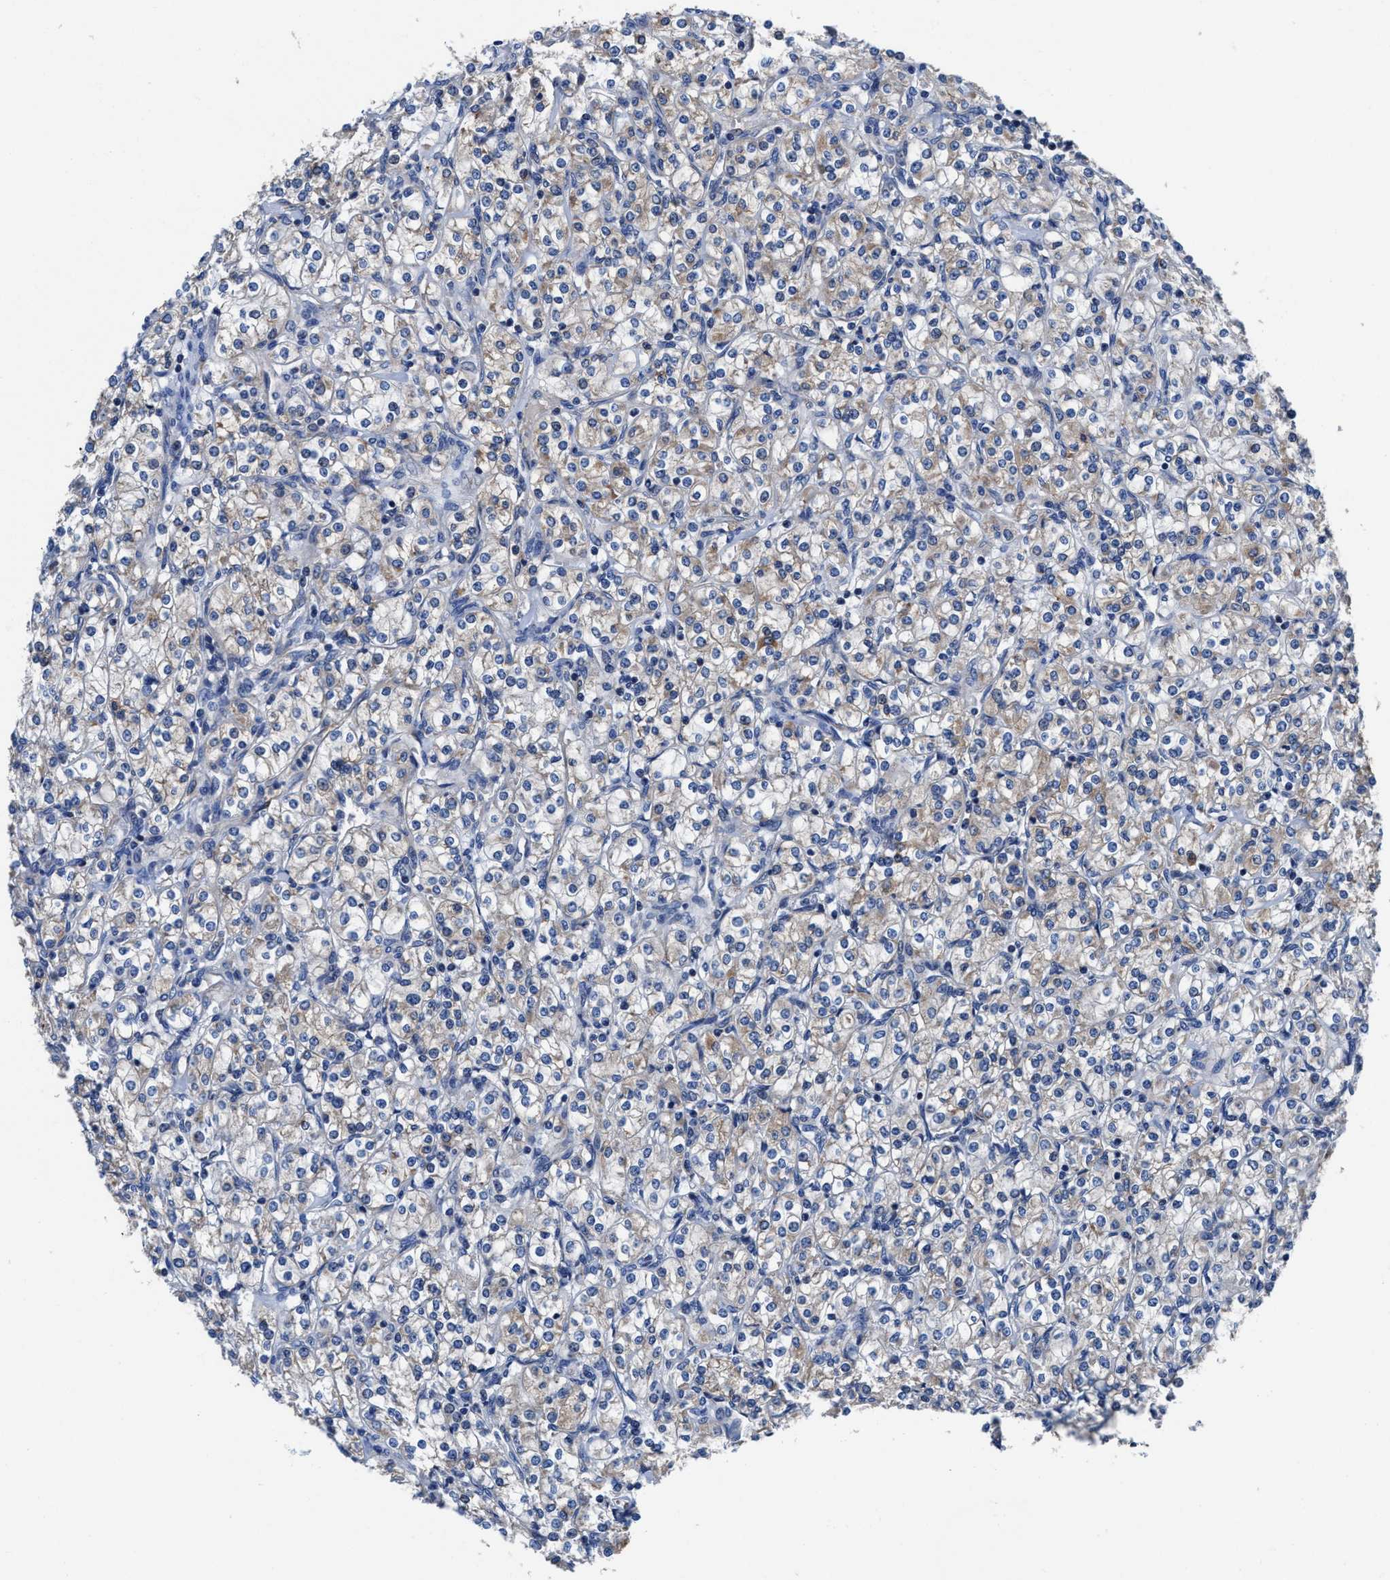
{"staining": {"intensity": "weak", "quantity": "25%-75%", "location": "cytoplasmic/membranous"}, "tissue": "renal cancer", "cell_type": "Tumor cells", "image_type": "cancer", "snomed": [{"axis": "morphology", "description": "Adenocarcinoma, NOS"}, {"axis": "topography", "description": "Kidney"}], "caption": "Adenocarcinoma (renal) was stained to show a protein in brown. There is low levels of weak cytoplasmic/membranous expression in approximately 25%-75% of tumor cells.", "gene": "TMEM30A", "patient": {"sex": "male", "age": 77}}